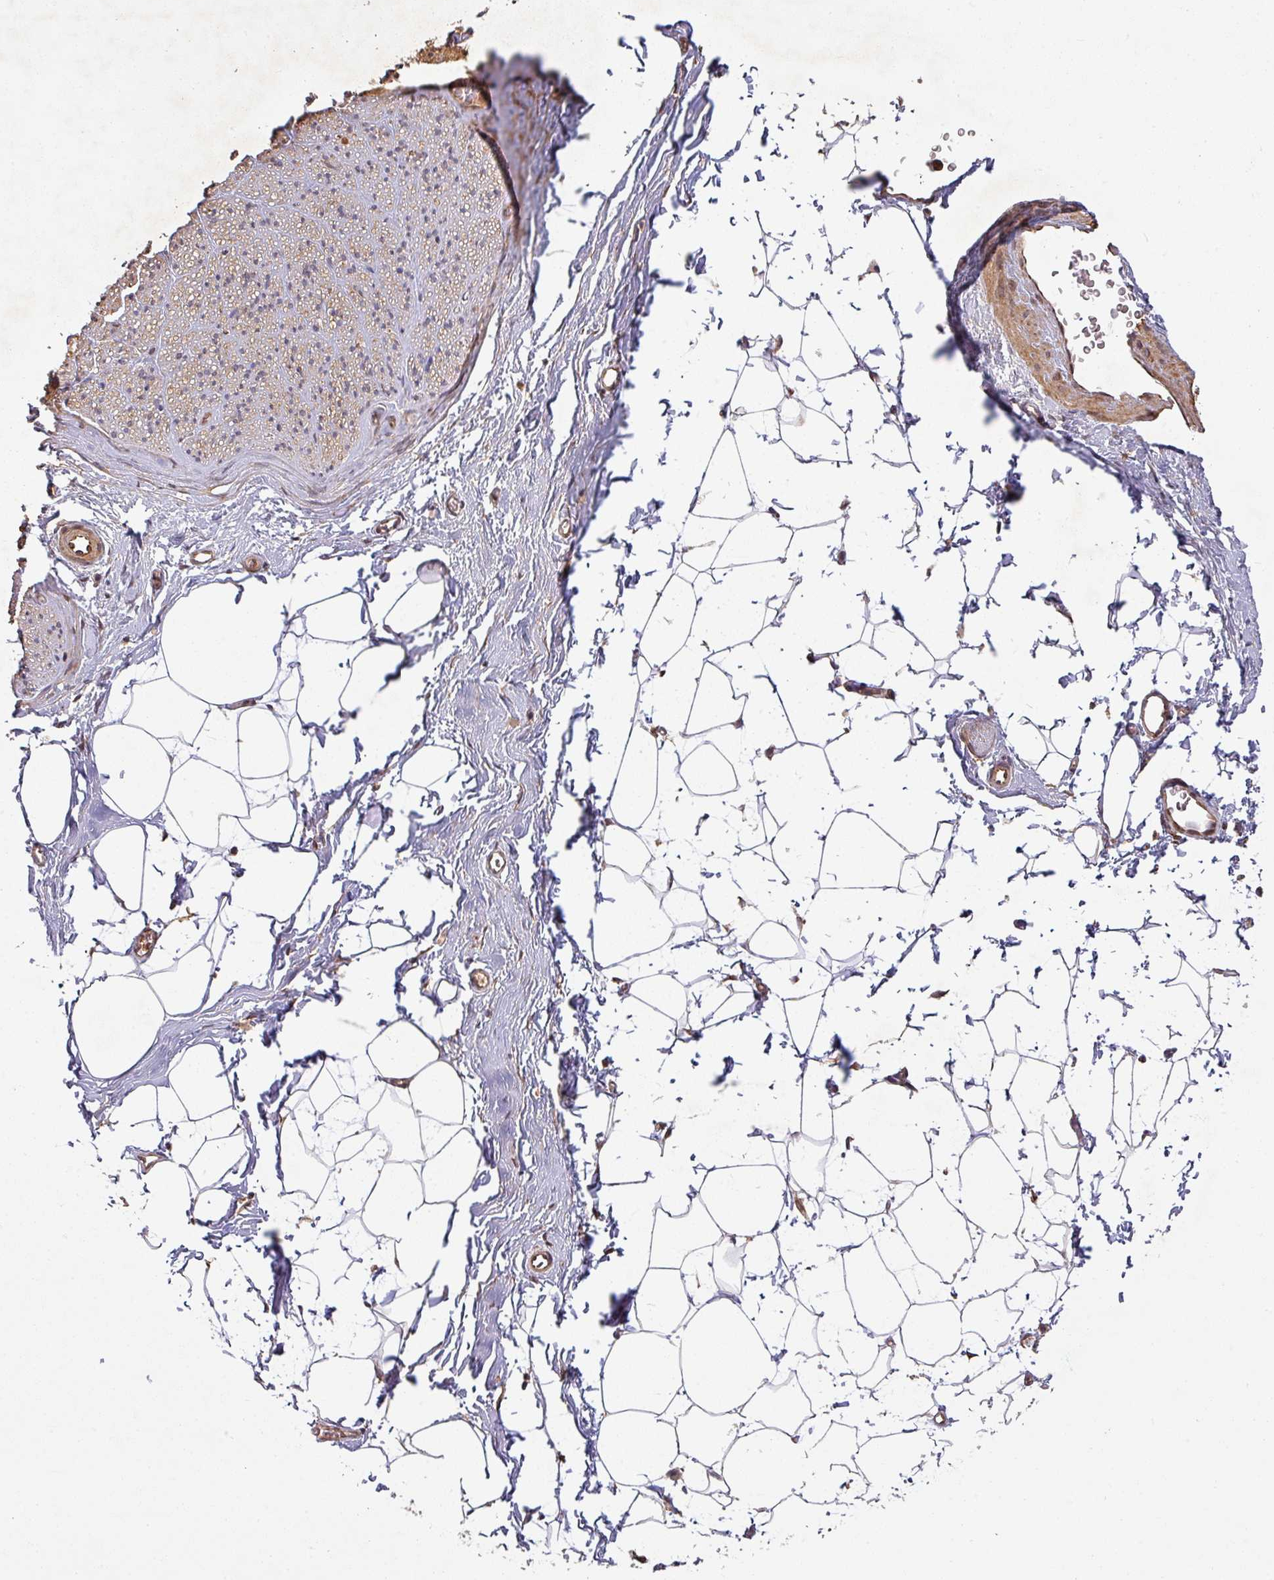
{"staining": {"intensity": "moderate", "quantity": "<25%", "location": "cytoplasmic/membranous"}, "tissue": "adipose tissue", "cell_type": "Adipocytes", "image_type": "normal", "snomed": [{"axis": "morphology", "description": "Normal tissue, NOS"}, {"axis": "morphology", "description": "Adenocarcinoma, High grade"}, {"axis": "topography", "description": "Prostate"}, {"axis": "topography", "description": "Peripheral nerve tissue"}], "caption": "DAB (3,3'-diaminobenzidine) immunohistochemical staining of benign adipose tissue reveals moderate cytoplasmic/membranous protein staining in approximately <25% of adipocytes. (IHC, brightfield microscopy, high magnification).", "gene": "ZNF322", "patient": {"sex": "male", "age": 68}}